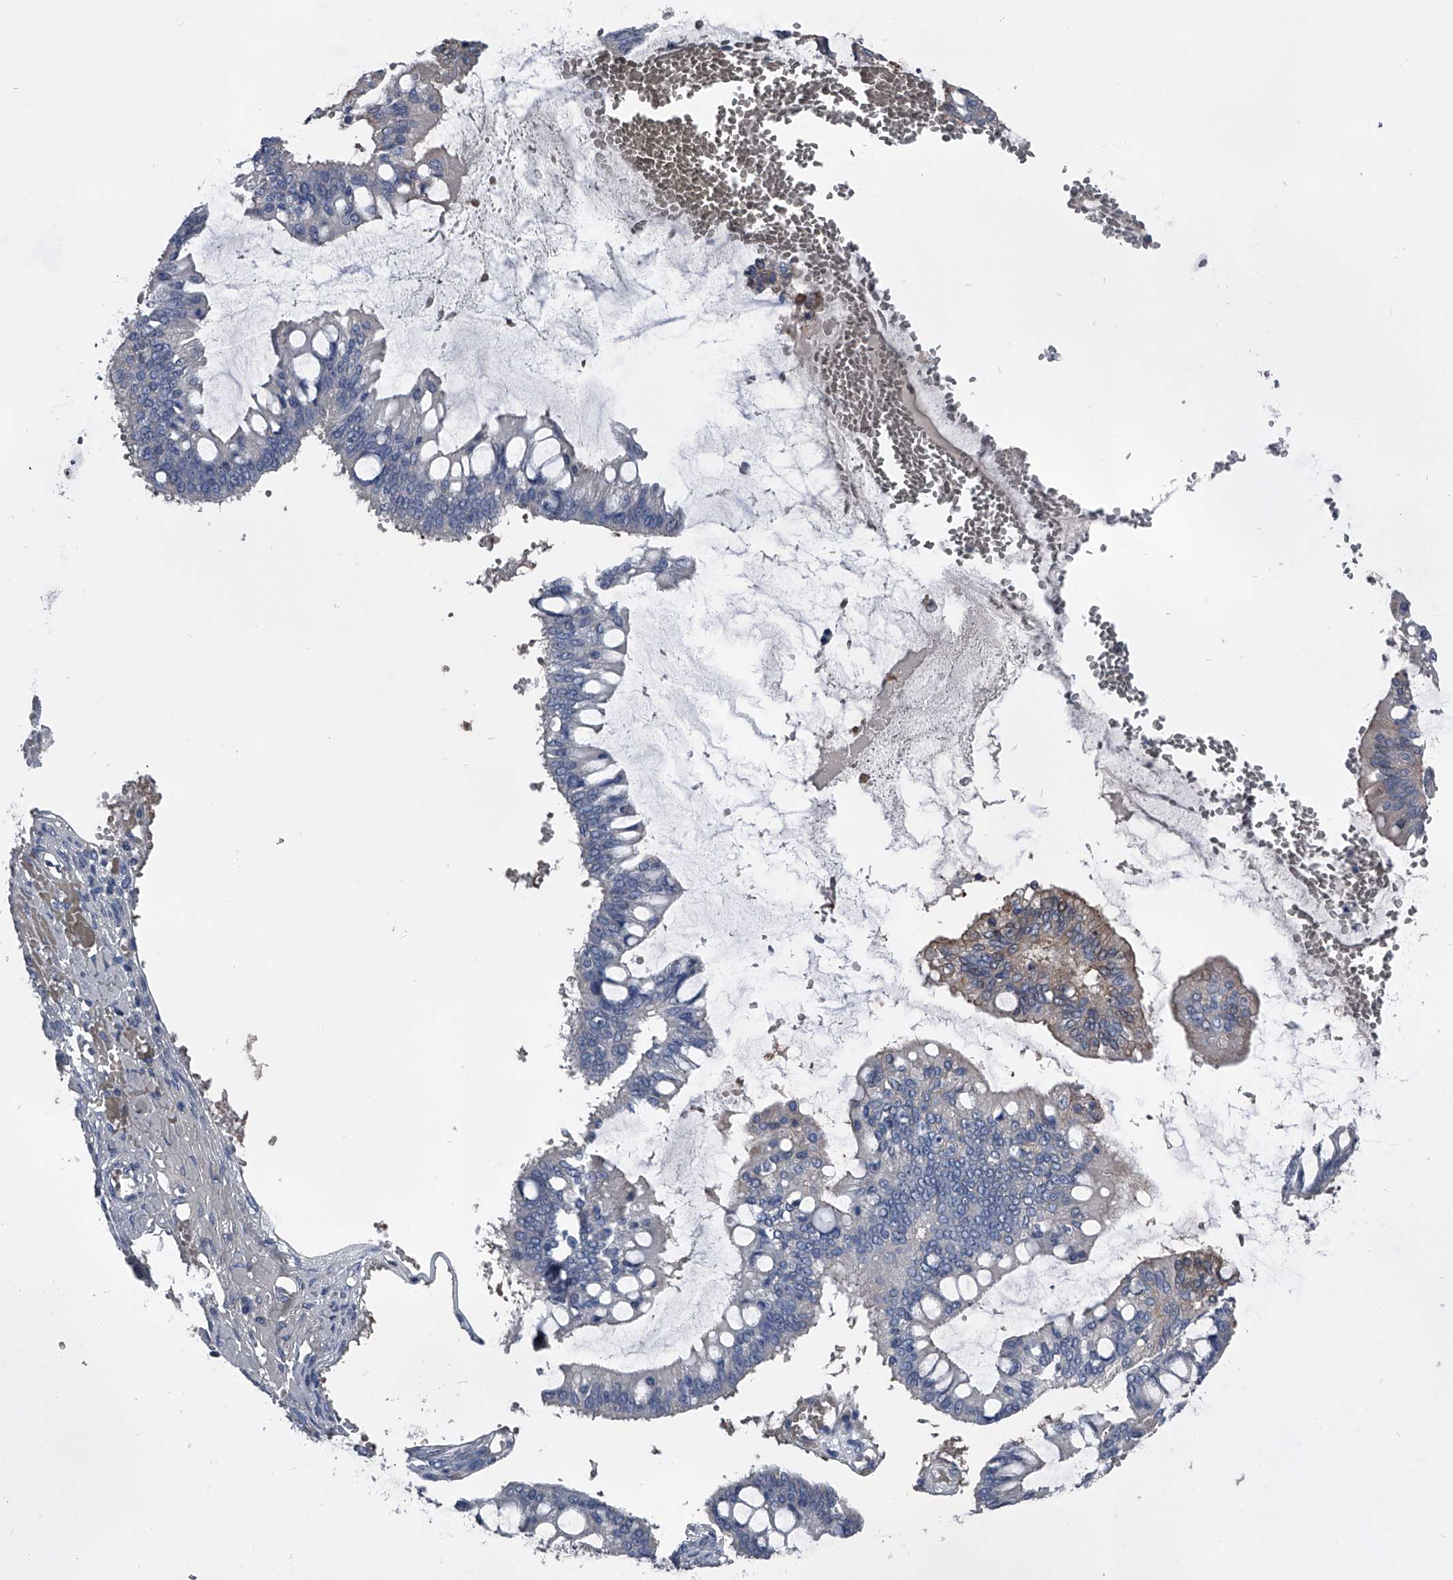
{"staining": {"intensity": "negative", "quantity": "none", "location": "none"}, "tissue": "ovarian cancer", "cell_type": "Tumor cells", "image_type": "cancer", "snomed": [{"axis": "morphology", "description": "Cystadenocarcinoma, mucinous, NOS"}, {"axis": "topography", "description": "Ovary"}], "caption": "DAB (3,3'-diaminobenzidine) immunohistochemical staining of ovarian cancer displays no significant staining in tumor cells.", "gene": "KIF13A", "patient": {"sex": "female", "age": 73}}